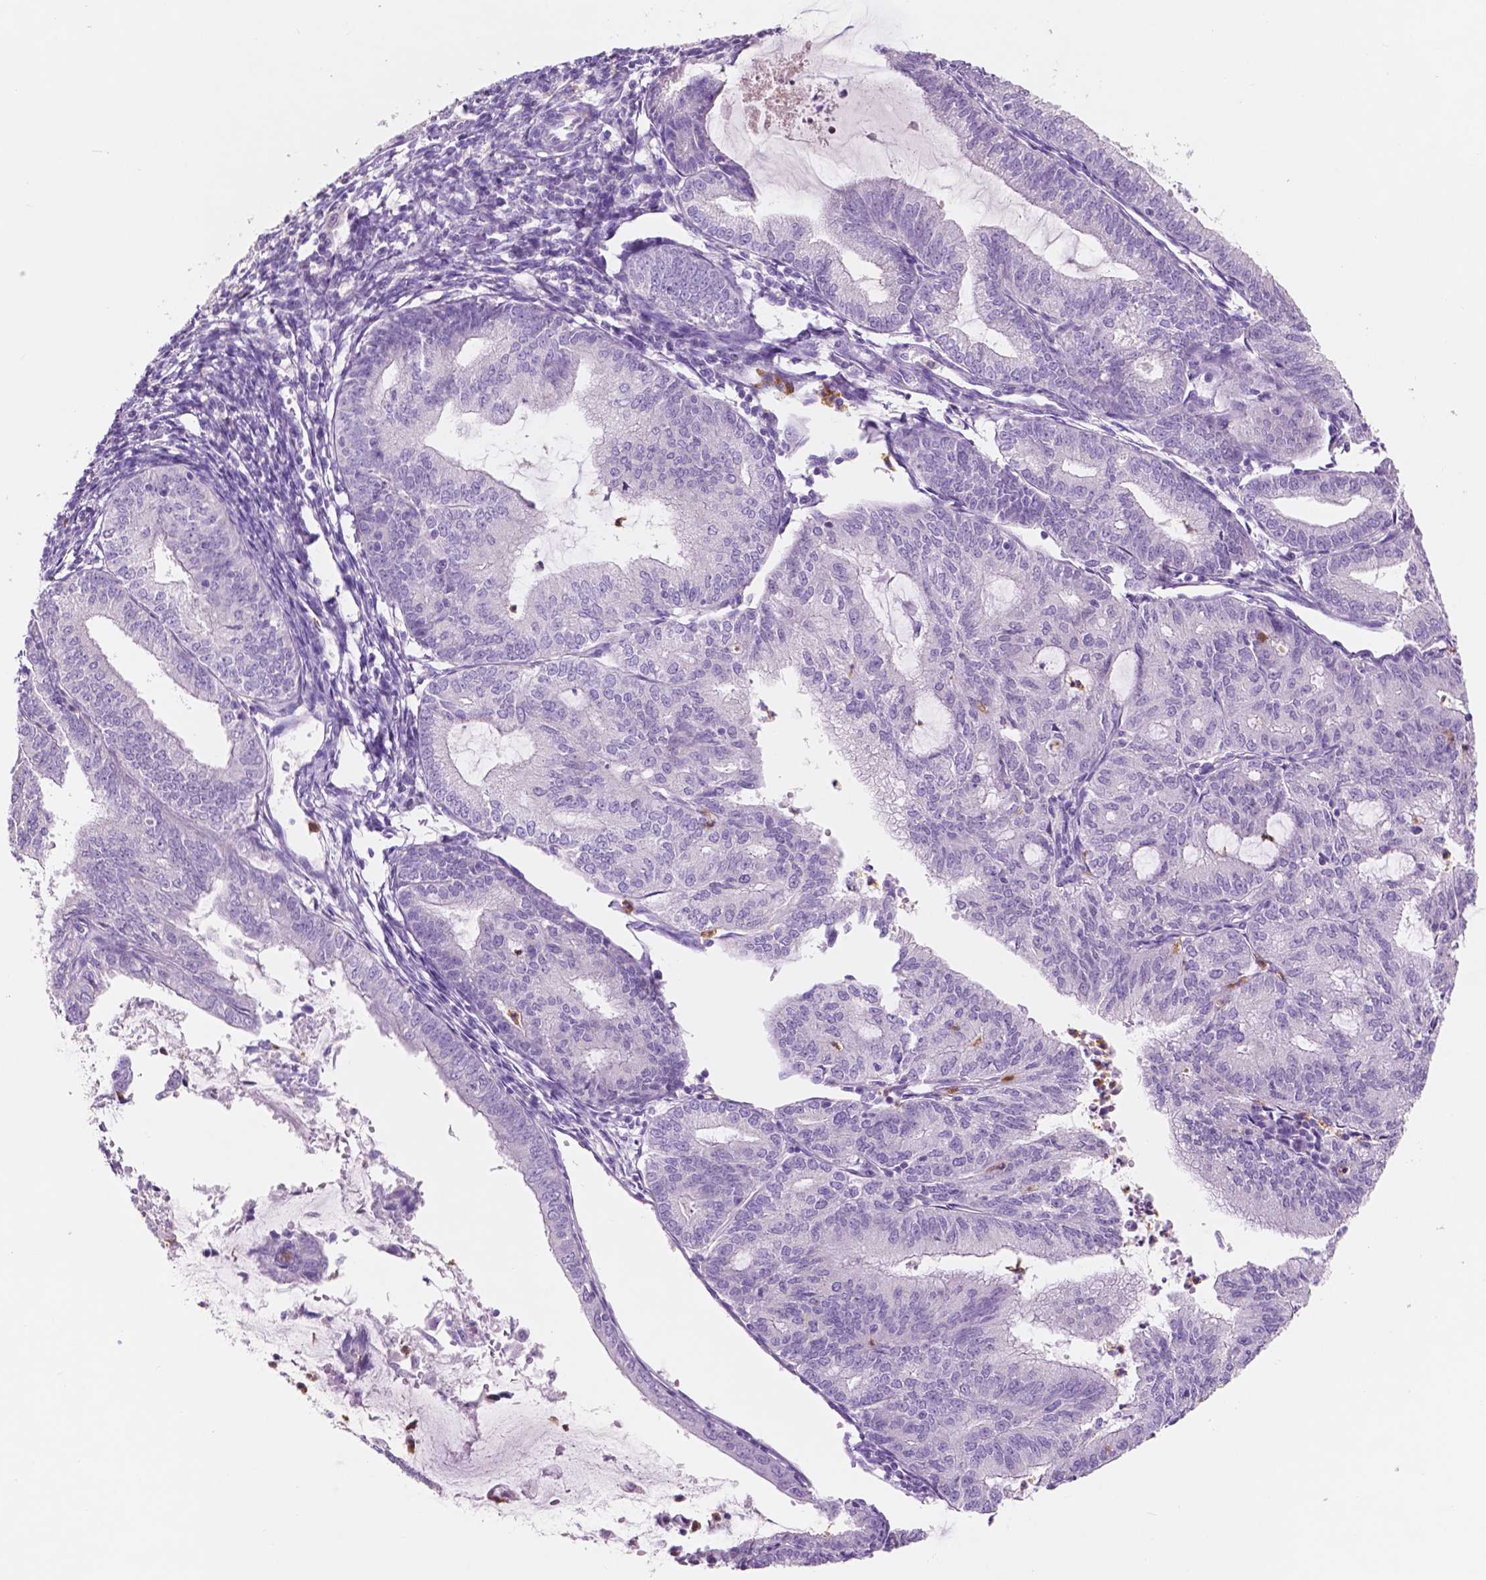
{"staining": {"intensity": "negative", "quantity": "none", "location": "none"}, "tissue": "endometrial cancer", "cell_type": "Tumor cells", "image_type": "cancer", "snomed": [{"axis": "morphology", "description": "Adenocarcinoma, NOS"}, {"axis": "topography", "description": "Endometrium"}], "caption": "Immunohistochemical staining of human endometrial cancer demonstrates no significant staining in tumor cells. The staining was performed using DAB (3,3'-diaminobenzidine) to visualize the protein expression in brown, while the nuclei were stained in blue with hematoxylin (Magnification: 20x).", "gene": "CUZD1", "patient": {"sex": "female", "age": 70}}